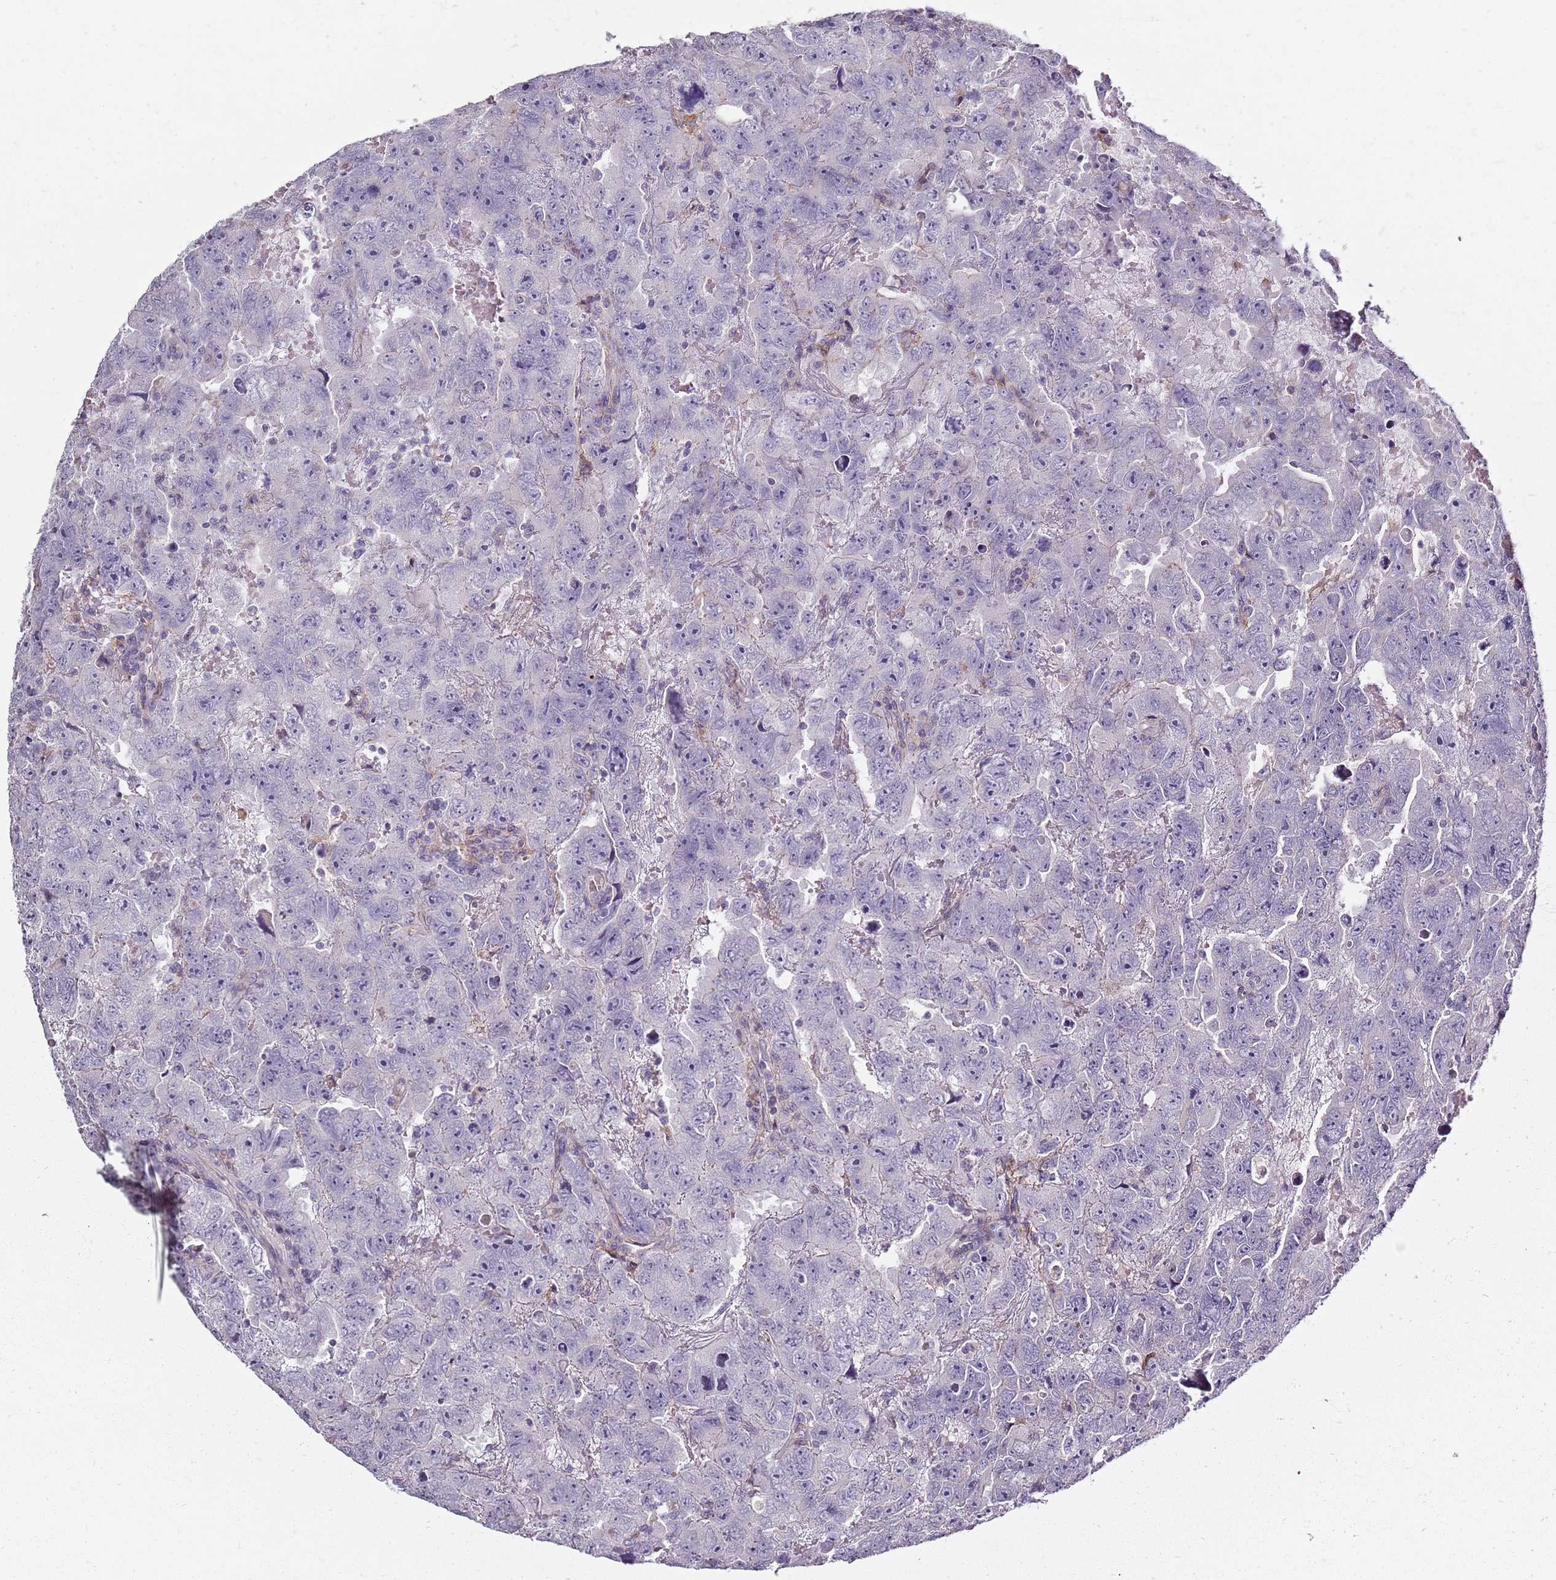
{"staining": {"intensity": "negative", "quantity": "none", "location": "none"}, "tissue": "testis cancer", "cell_type": "Tumor cells", "image_type": "cancer", "snomed": [{"axis": "morphology", "description": "Carcinoma, Embryonal, NOS"}, {"axis": "topography", "description": "Testis"}], "caption": "Testis embryonal carcinoma stained for a protein using immunohistochemistry (IHC) reveals no positivity tumor cells.", "gene": "SYNGR3", "patient": {"sex": "male", "age": 45}}